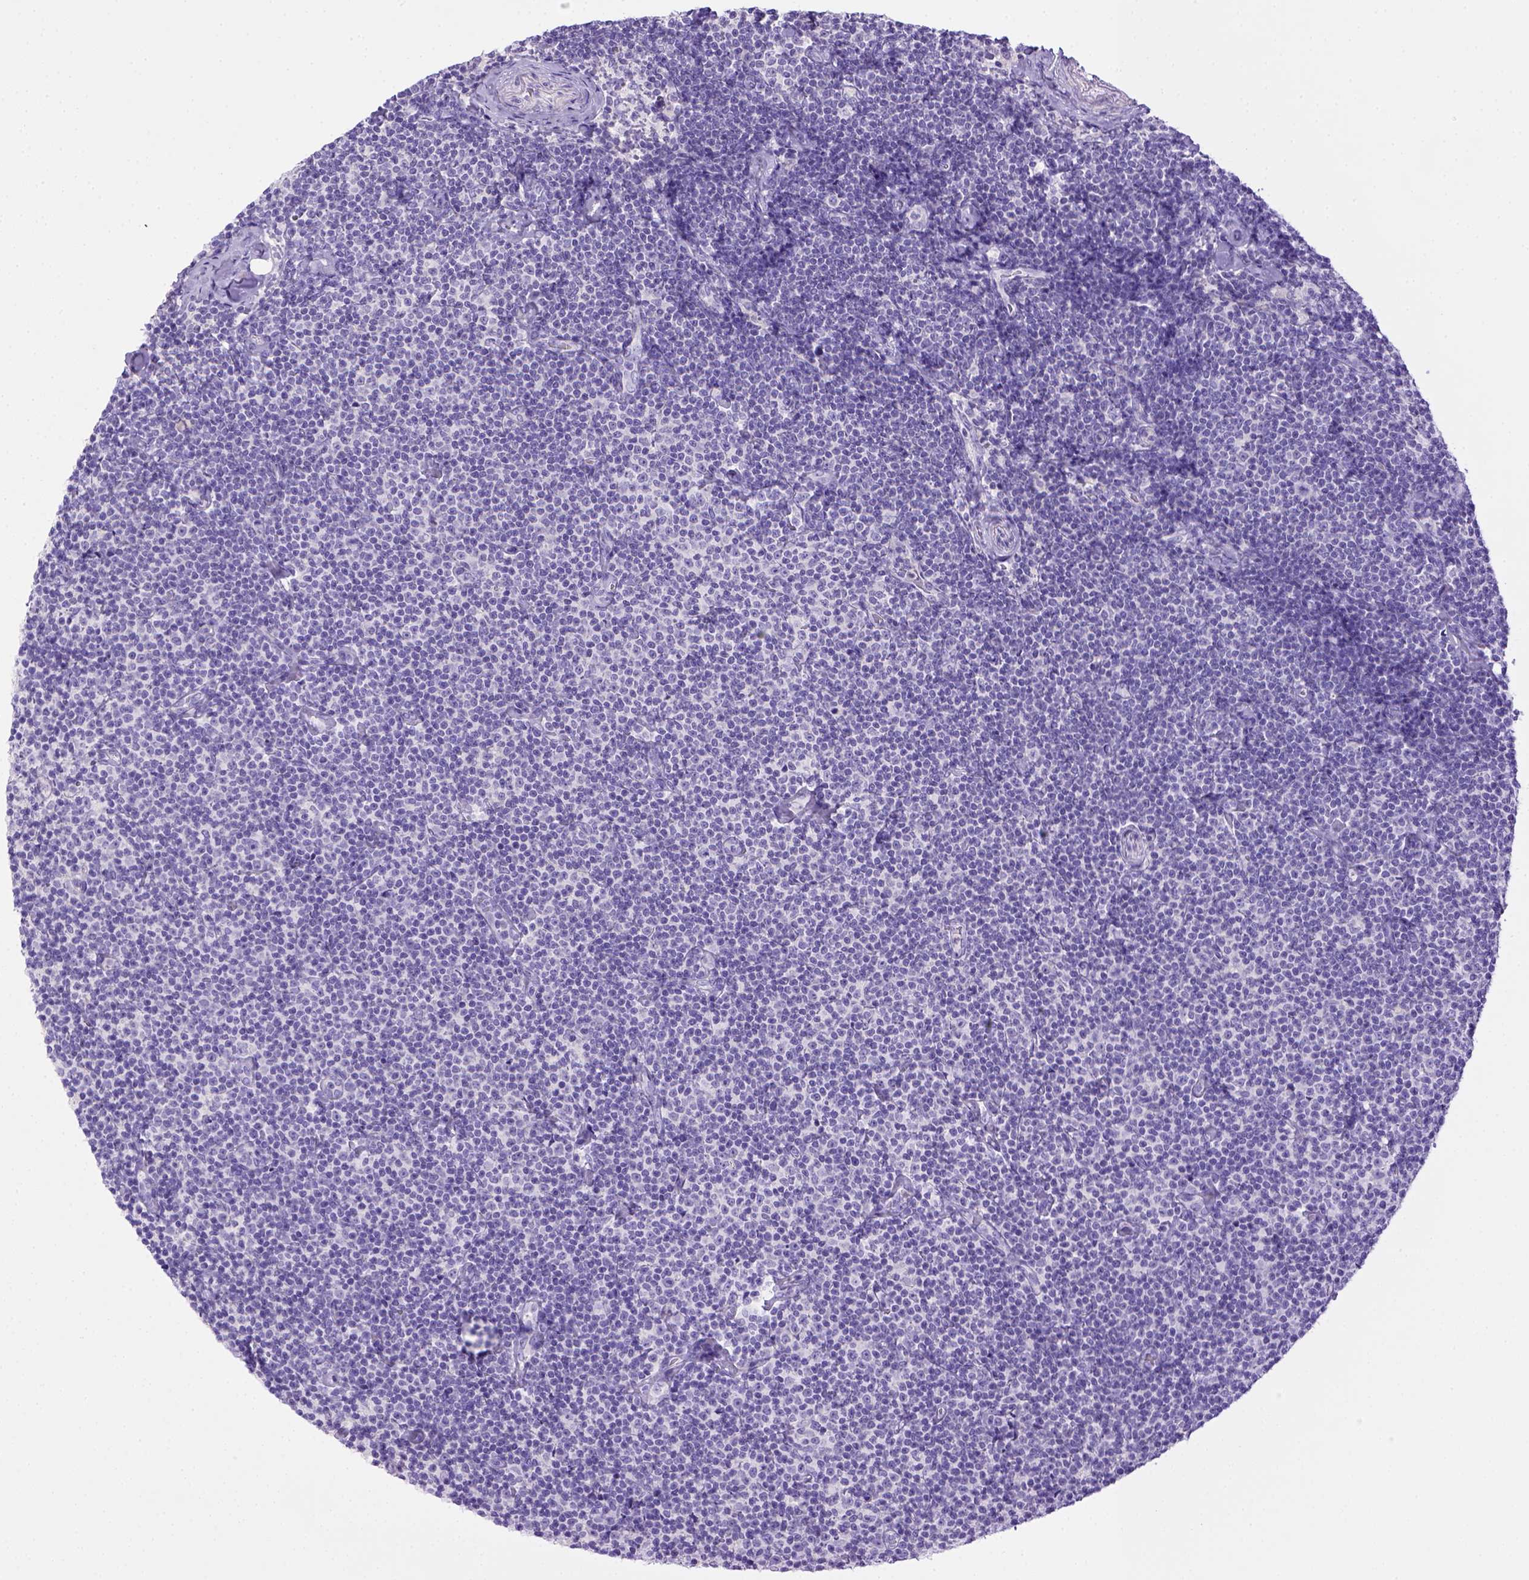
{"staining": {"intensity": "negative", "quantity": "none", "location": "none"}, "tissue": "lymphoma", "cell_type": "Tumor cells", "image_type": "cancer", "snomed": [{"axis": "morphology", "description": "Malignant lymphoma, non-Hodgkin's type, Low grade"}, {"axis": "topography", "description": "Lymph node"}], "caption": "Immunohistochemistry (IHC) of human malignant lymphoma, non-Hodgkin's type (low-grade) displays no staining in tumor cells. Brightfield microscopy of immunohistochemistry (IHC) stained with DAB (brown) and hematoxylin (blue), captured at high magnification.", "gene": "BAAT", "patient": {"sex": "male", "age": 81}}